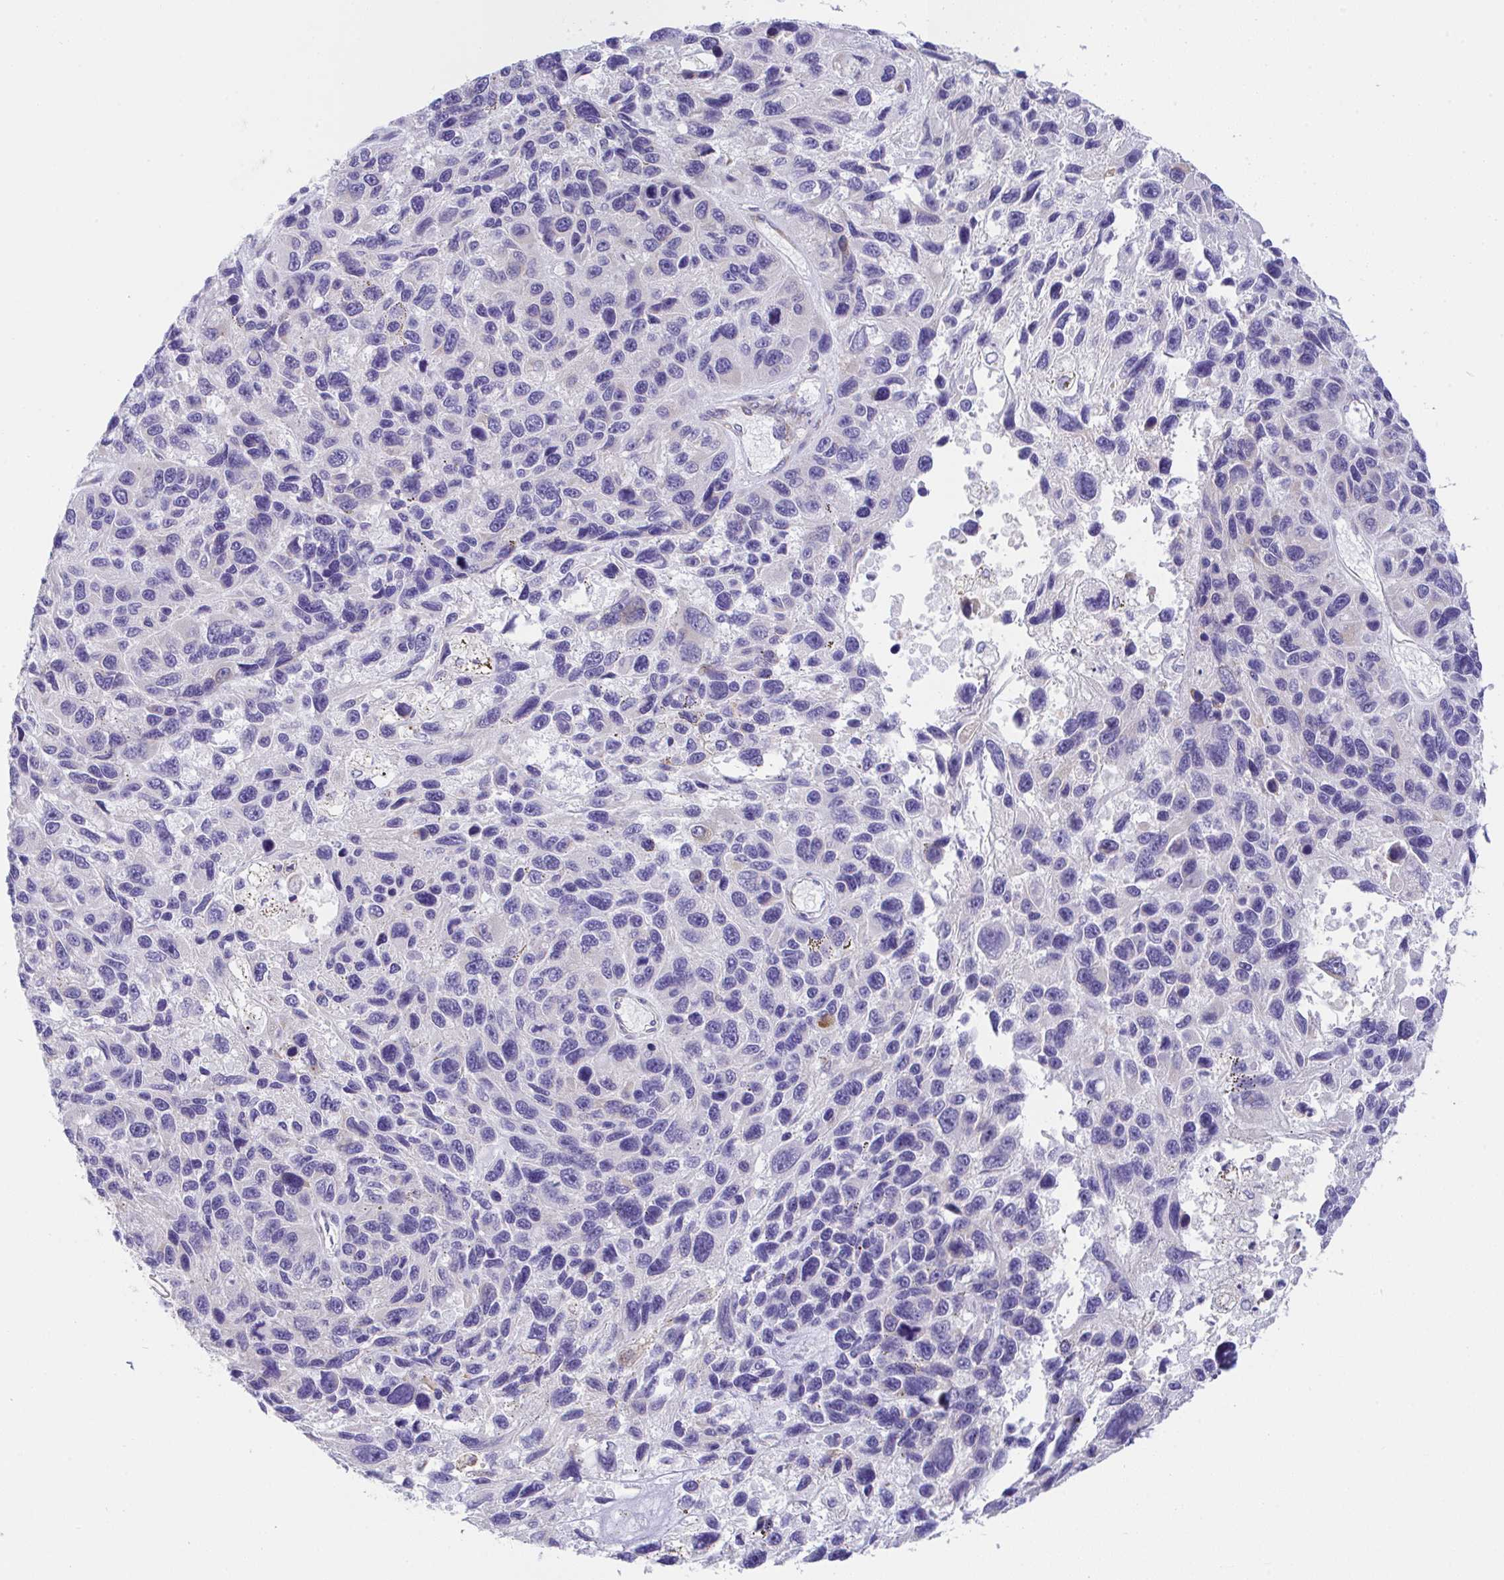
{"staining": {"intensity": "negative", "quantity": "none", "location": "none"}, "tissue": "melanoma", "cell_type": "Tumor cells", "image_type": "cancer", "snomed": [{"axis": "morphology", "description": "Malignant melanoma, NOS"}, {"axis": "topography", "description": "Skin"}], "caption": "Immunohistochemistry (IHC) of human melanoma displays no staining in tumor cells.", "gene": "MIA3", "patient": {"sex": "male", "age": 53}}